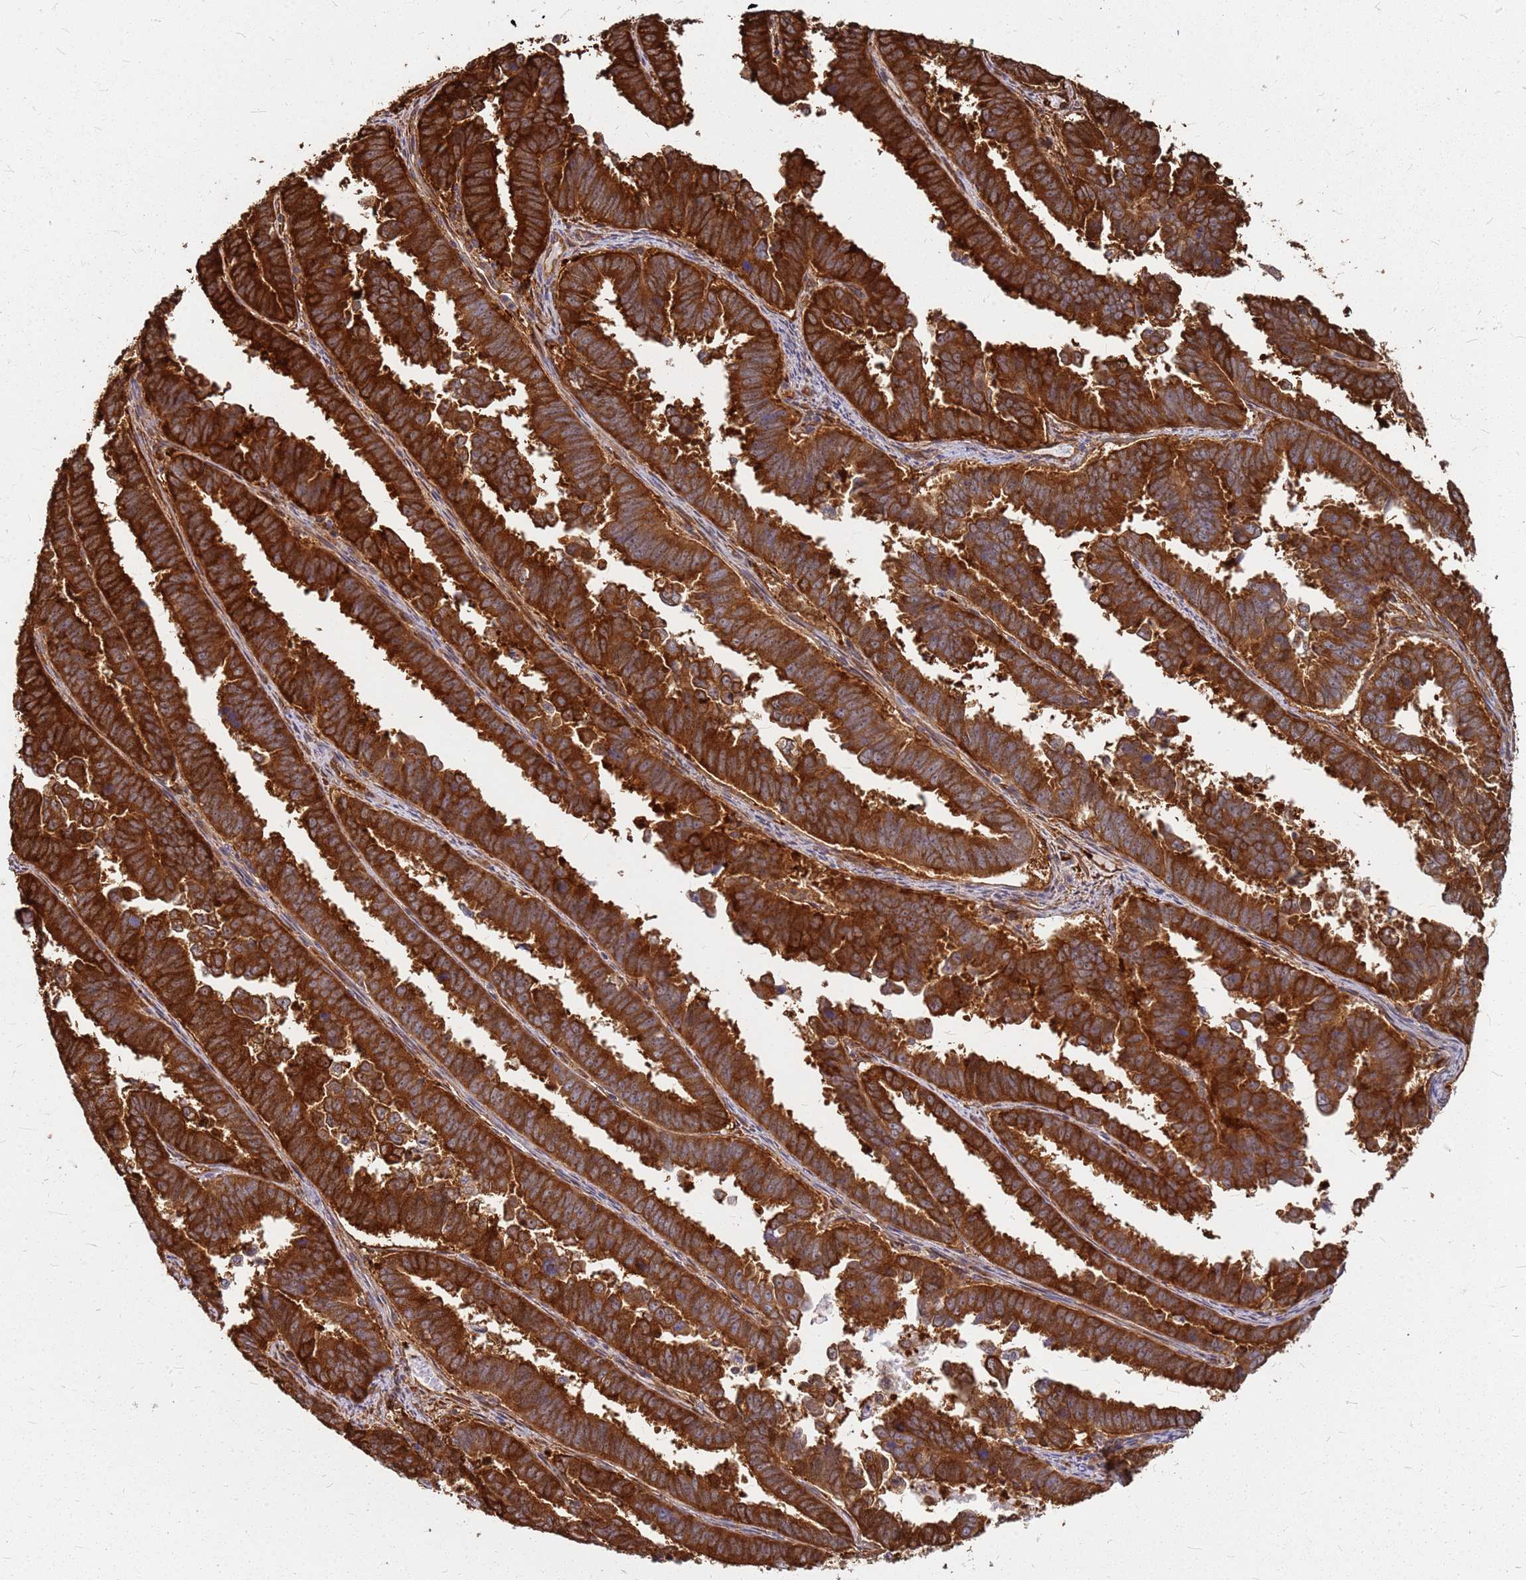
{"staining": {"intensity": "strong", "quantity": ">75%", "location": "cytoplasmic/membranous"}, "tissue": "endometrial cancer", "cell_type": "Tumor cells", "image_type": "cancer", "snomed": [{"axis": "morphology", "description": "Adenocarcinoma, NOS"}, {"axis": "topography", "description": "Endometrium"}], "caption": "A brown stain shows strong cytoplasmic/membranous staining of a protein in endometrial adenocarcinoma tumor cells. Using DAB (3,3'-diaminobenzidine) (brown) and hematoxylin (blue) stains, captured at high magnification using brightfield microscopy.", "gene": "HDX", "patient": {"sex": "female", "age": 75}}